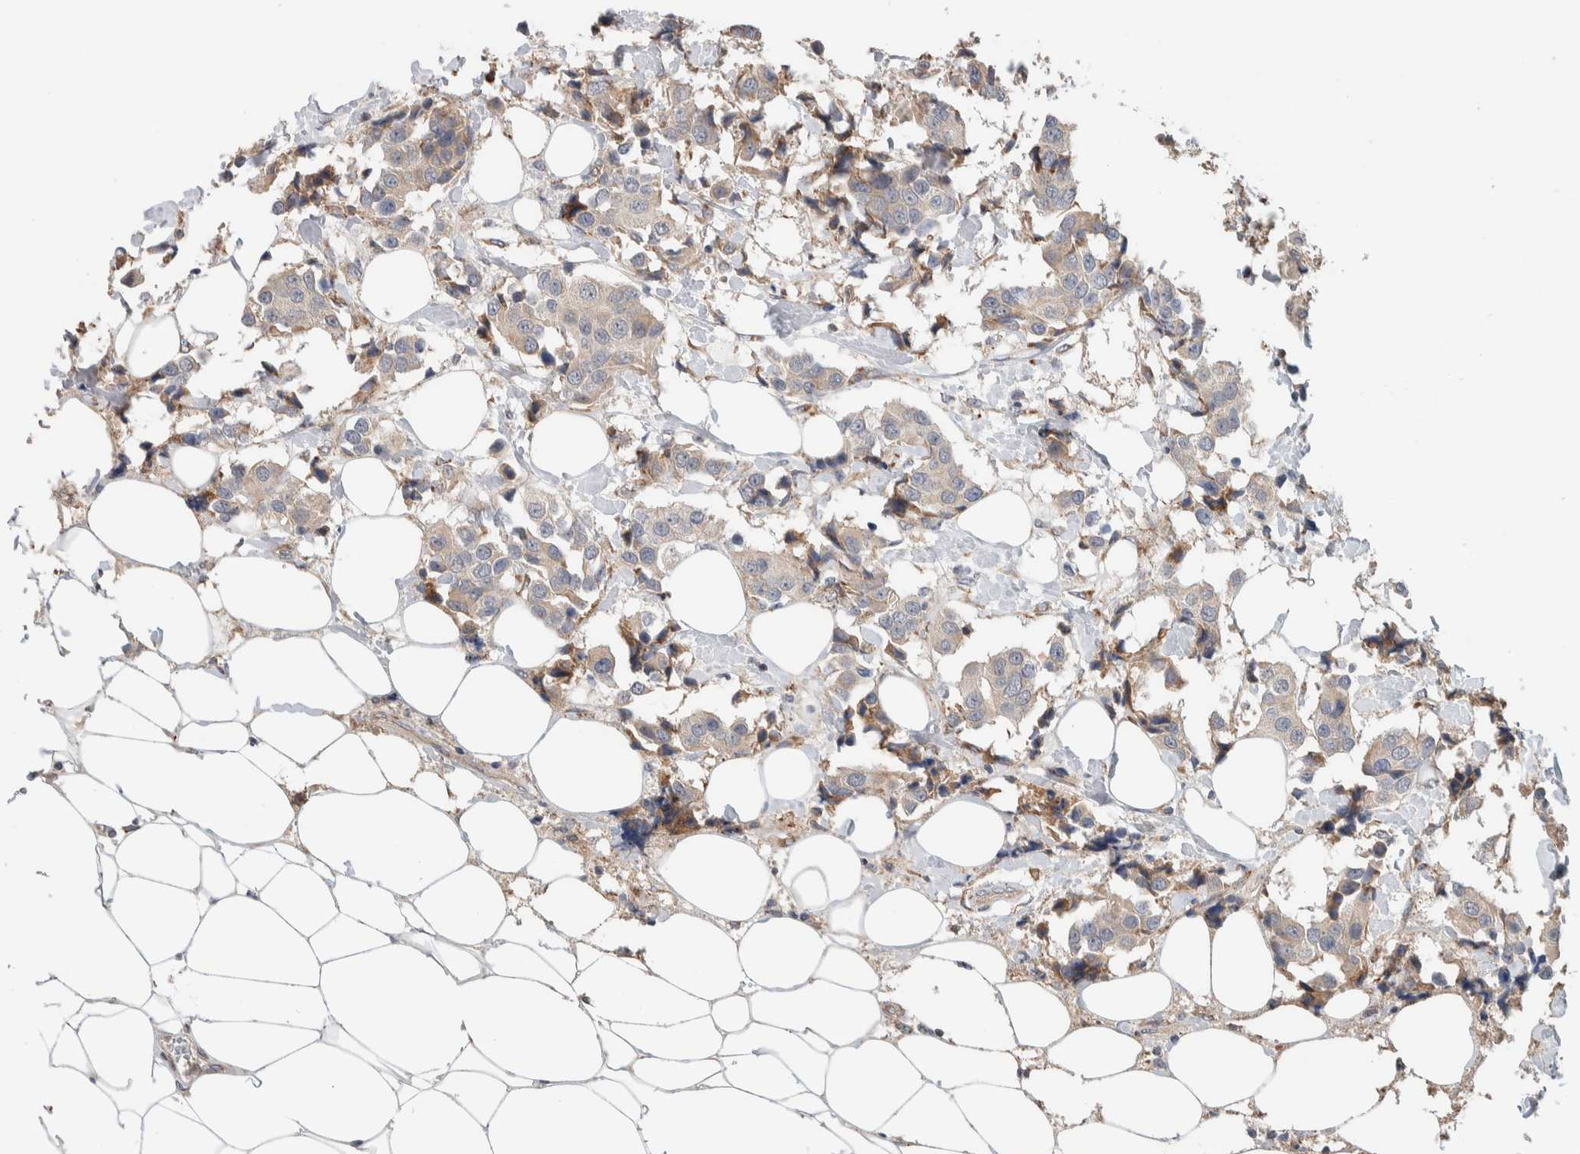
{"staining": {"intensity": "weak", "quantity": "25%-75%", "location": "cytoplasmic/membranous"}, "tissue": "breast cancer", "cell_type": "Tumor cells", "image_type": "cancer", "snomed": [{"axis": "morphology", "description": "Normal tissue, NOS"}, {"axis": "morphology", "description": "Duct carcinoma"}, {"axis": "topography", "description": "Breast"}], "caption": "Weak cytoplasmic/membranous protein staining is present in about 25%-75% of tumor cells in breast cancer.", "gene": "ADCY8", "patient": {"sex": "female", "age": 39}}